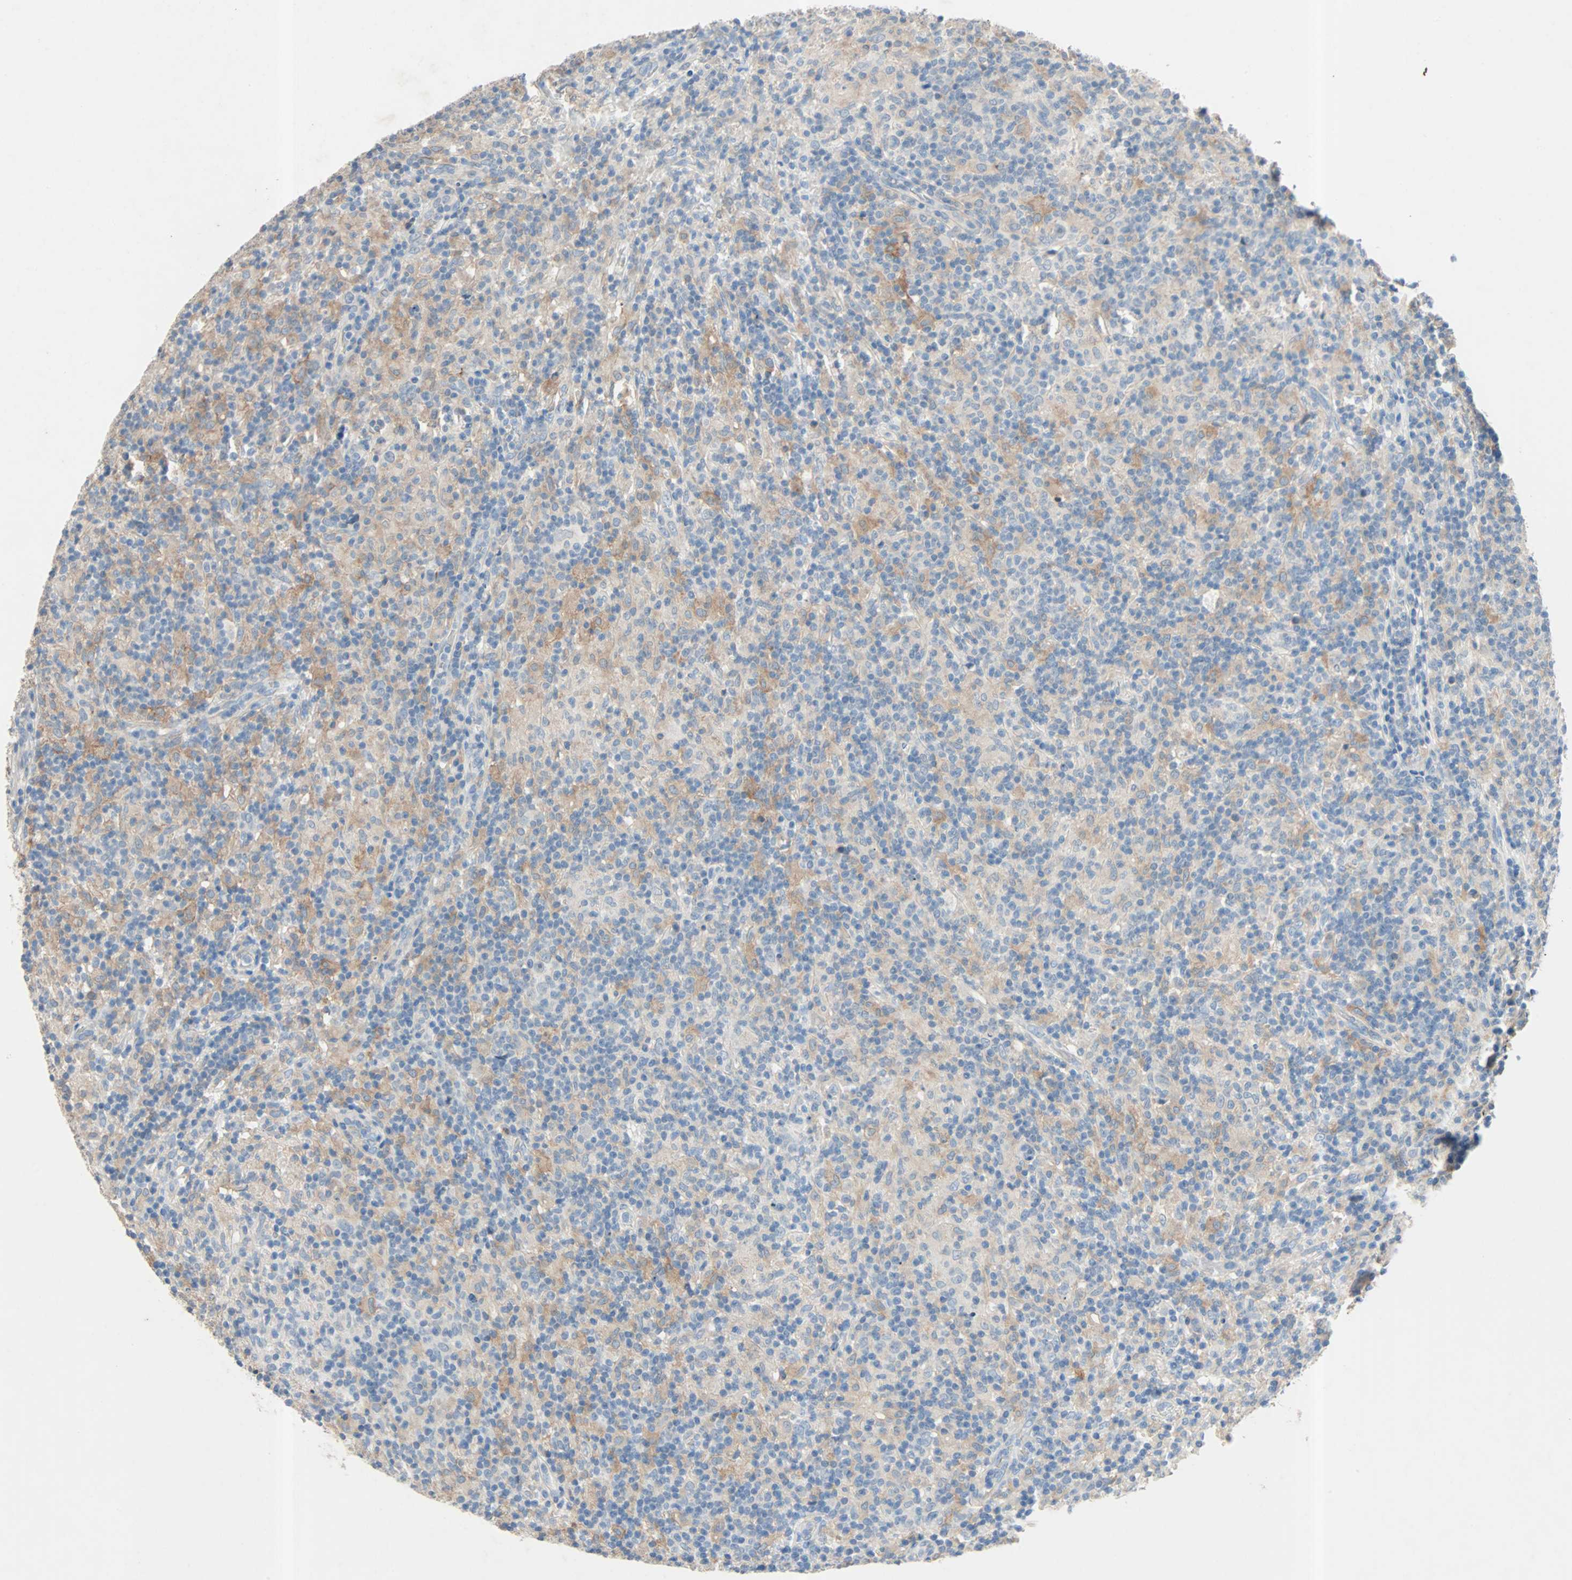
{"staining": {"intensity": "negative", "quantity": "none", "location": "none"}, "tissue": "lymphoma", "cell_type": "Tumor cells", "image_type": "cancer", "snomed": [{"axis": "morphology", "description": "Hodgkin's disease, NOS"}, {"axis": "topography", "description": "Lymph node"}], "caption": "The immunohistochemistry (IHC) micrograph has no significant expression in tumor cells of lymphoma tissue.", "gene": "PCDHB2", "patient": {"sex": "male", "age": 70}}